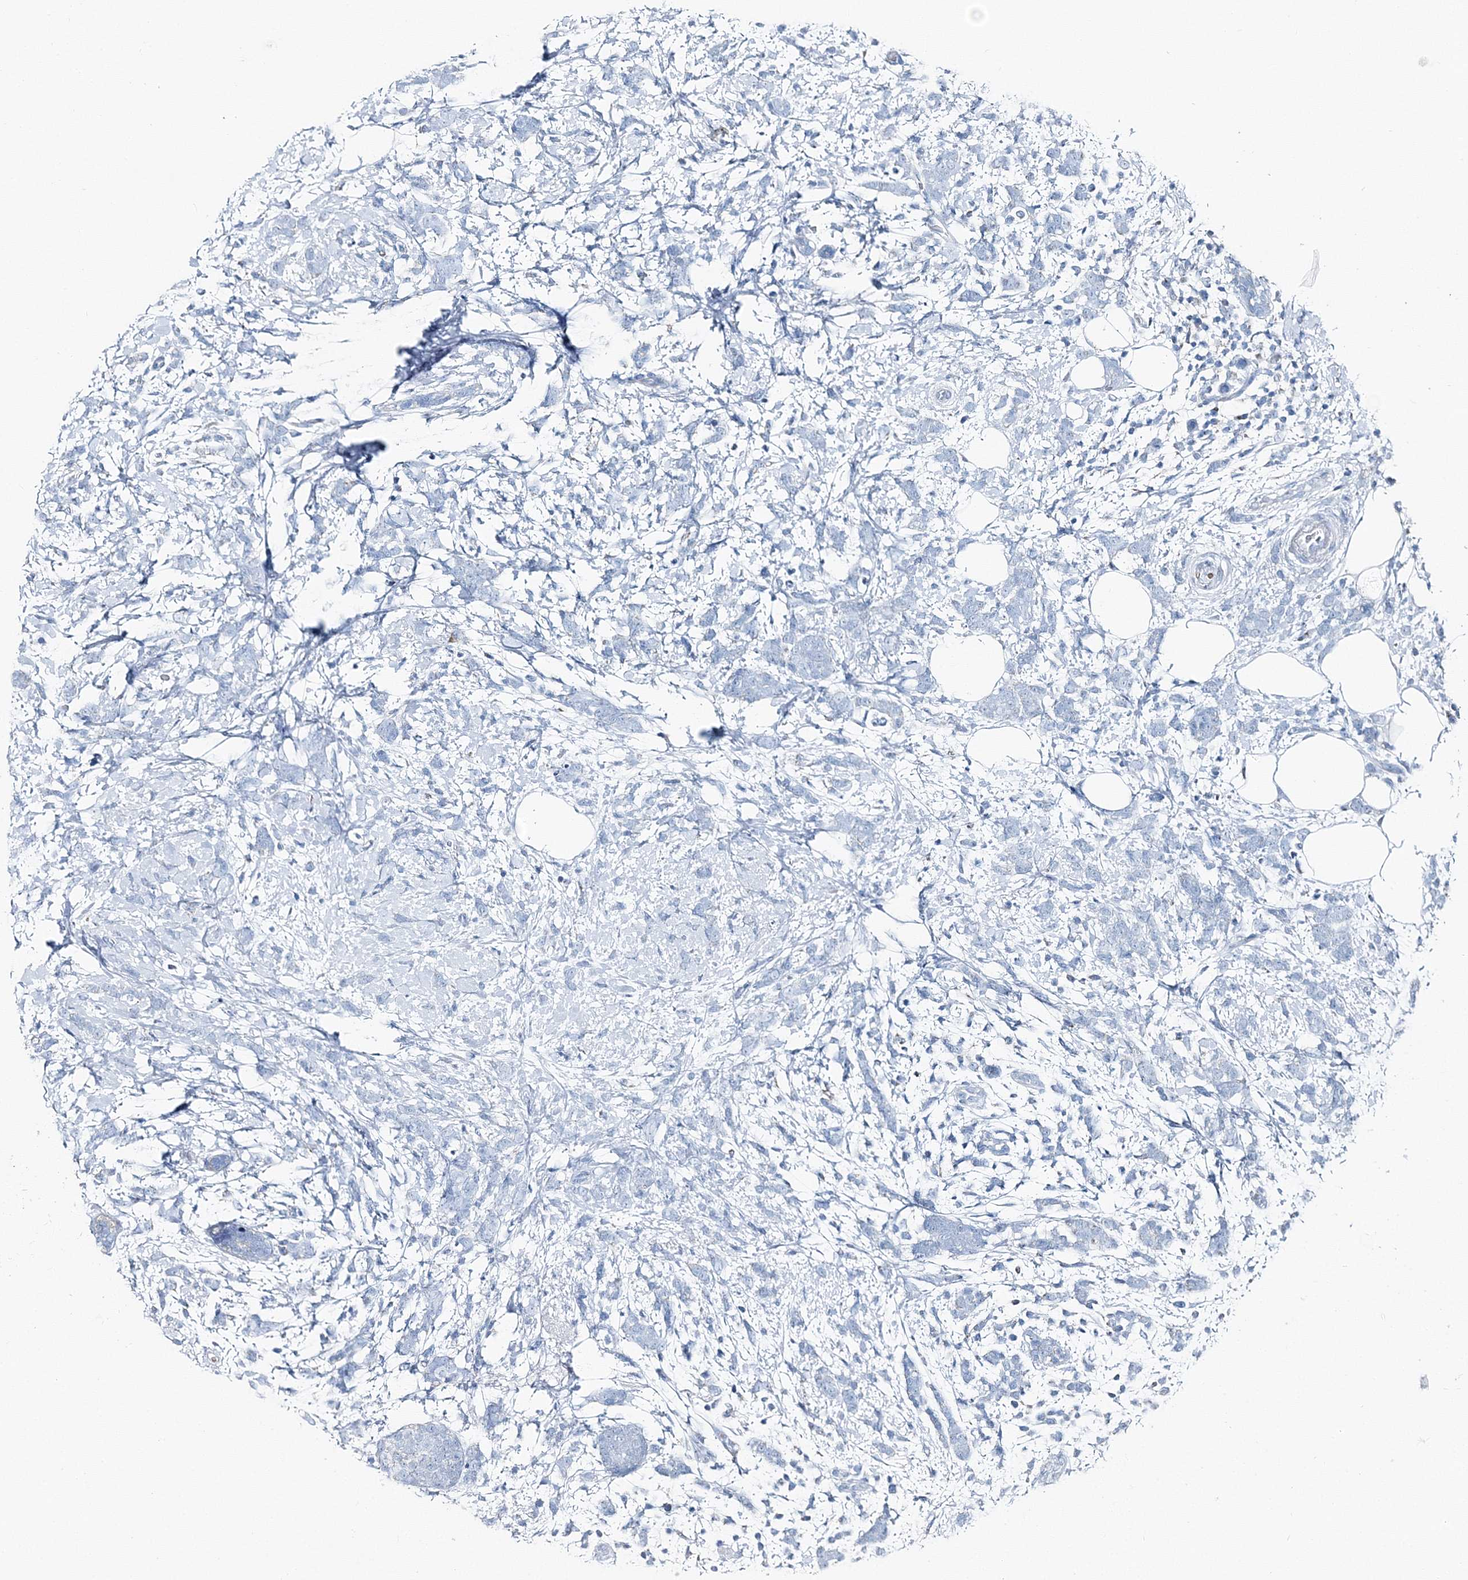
{"staining": {"intensity": "negative", "quantity": "none", "location": "none"}, "tissue": "breast cancer", "cell_type": "Tumor cells", "image_type": "cancer", "snomed": [{"axis": "morphology", "description": "Lobular carcinoma"}, {"axis": "topography", "description": "Breast"}], "caption": "The immunohistochemistry (IHC) micrograph has no significant staining in tumor cells of breast lobular carcinoma tissue.", "gene": "GABARAPL2", "patient": {"sex": "female", "age": 58}}